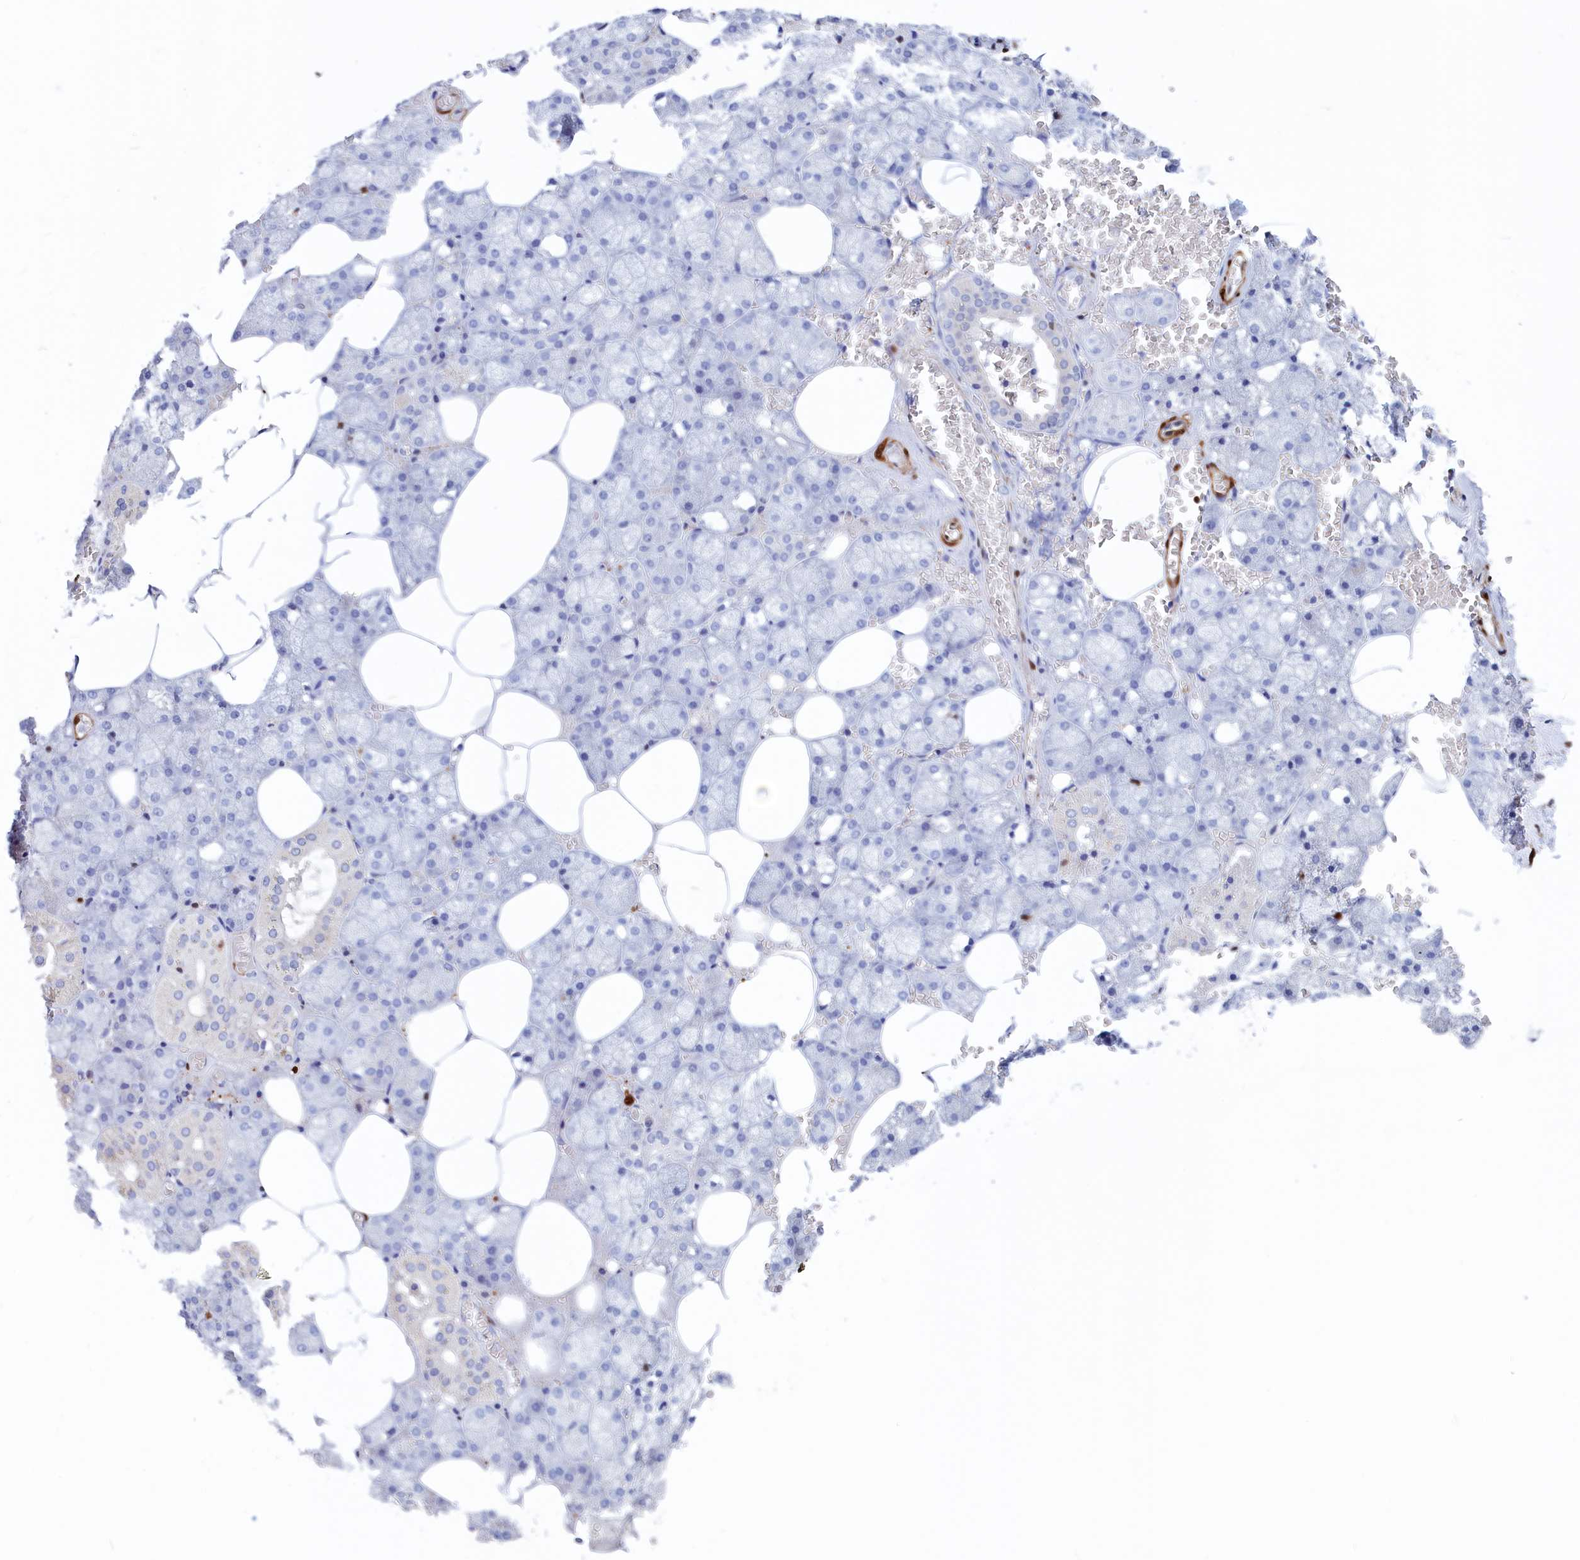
{"staining": {"intensity": "negative", "quantity": "none", "location": "none"}, "tissue": "salivary gland", "cell_type": "Glandular cells", "image_type": "normal", "snomed": [{"axis": "morphology", "description": "Normal tissue, NOS"}, {"axis": "topography", "description": "Salivary gland"}], "caption": "This micrograph is of benign salivary gland stained with immunohistochemistry (IHC) to label a protein in brown with the nuclei are counter-stained blue. There is no expression in glandular cells. (DAB immunohistochemistry visualized using brightfield microscopy, high magnification).", "gene": "CRIP1", "patient": {"sex": "male", "age": 62}}